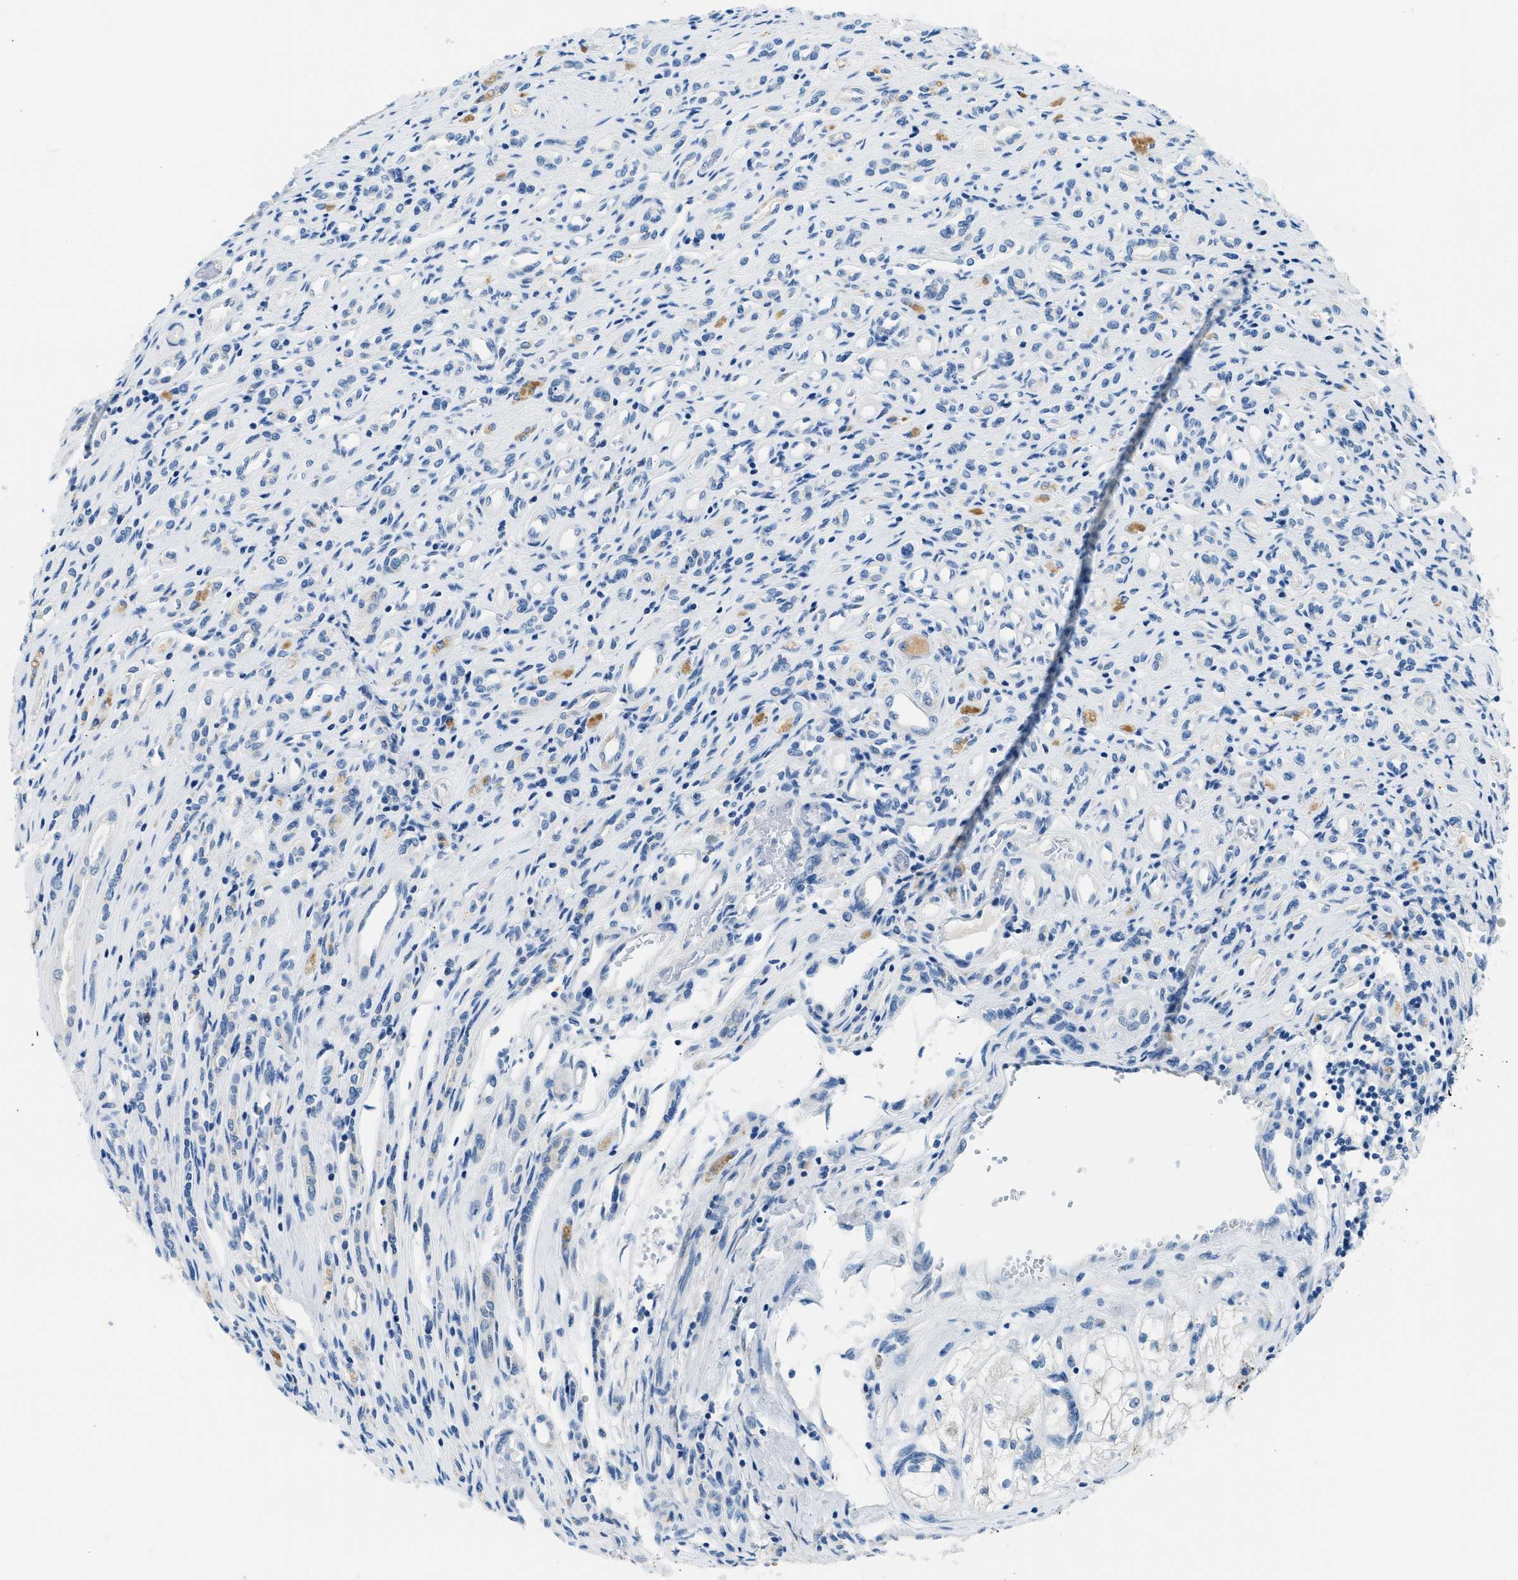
{"staining": {"intensity": "negative", "quantity": "none", "location": "none"}, "tissue": "renal cancer", "cell_type": "Tumor cells", "image_type": "cancer", "snomed": [{"axis": "morphology", "description": "Adenocarcinoma, NOS"}, {"axis": "topography", "description": "Kidney"}], "caption": "An immunohistochemistry histopathology image of renal cancer (adenocarcinoma) is shown. There is no staining in tumor cells of renal cancer (adenocarcinoma).", "gene": "CLDN18", "patient": {"sex": "female", "age": 70}}